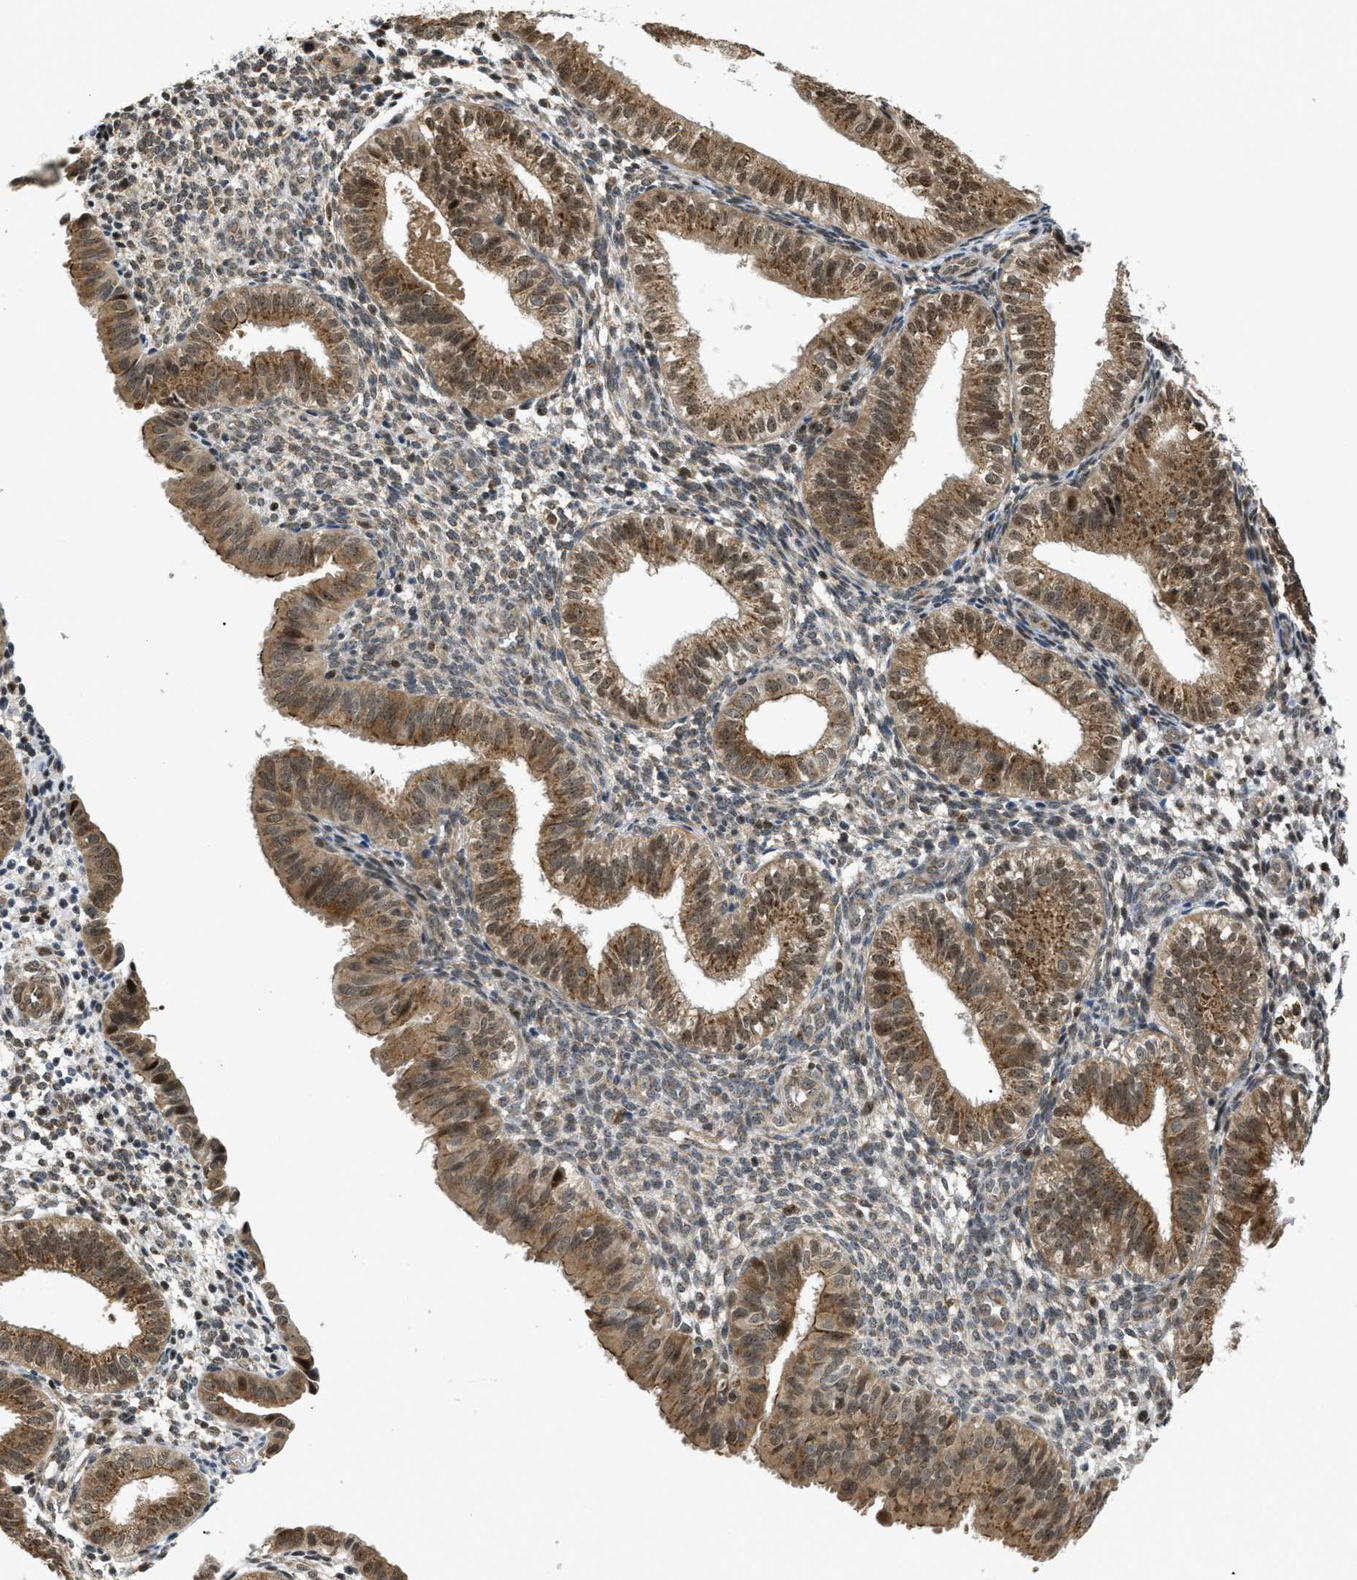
{"staining": {"intensity": "weak", "quantity": "25%-75%", "location": "cytoplasmic/membranous,nuclear"}, "tissue": "endometrium", "cell_type": "Cells in endometrial stroma", "image_type": "normal", "snomed": [{"axis": "morphology", "description": "Normal tissue, NOS"}, {"axis": "topography", "description": "Endometrium"}], "caption": "This image demonstrates immunohistochemistry staining of normal endometrium, with low weak cytoplasmic/membranous,nuclear staining in about 25%-75% of cells in endometrial stroma.", "gene": "TACC1", "patient": {"sex": "female", "age": 39}}